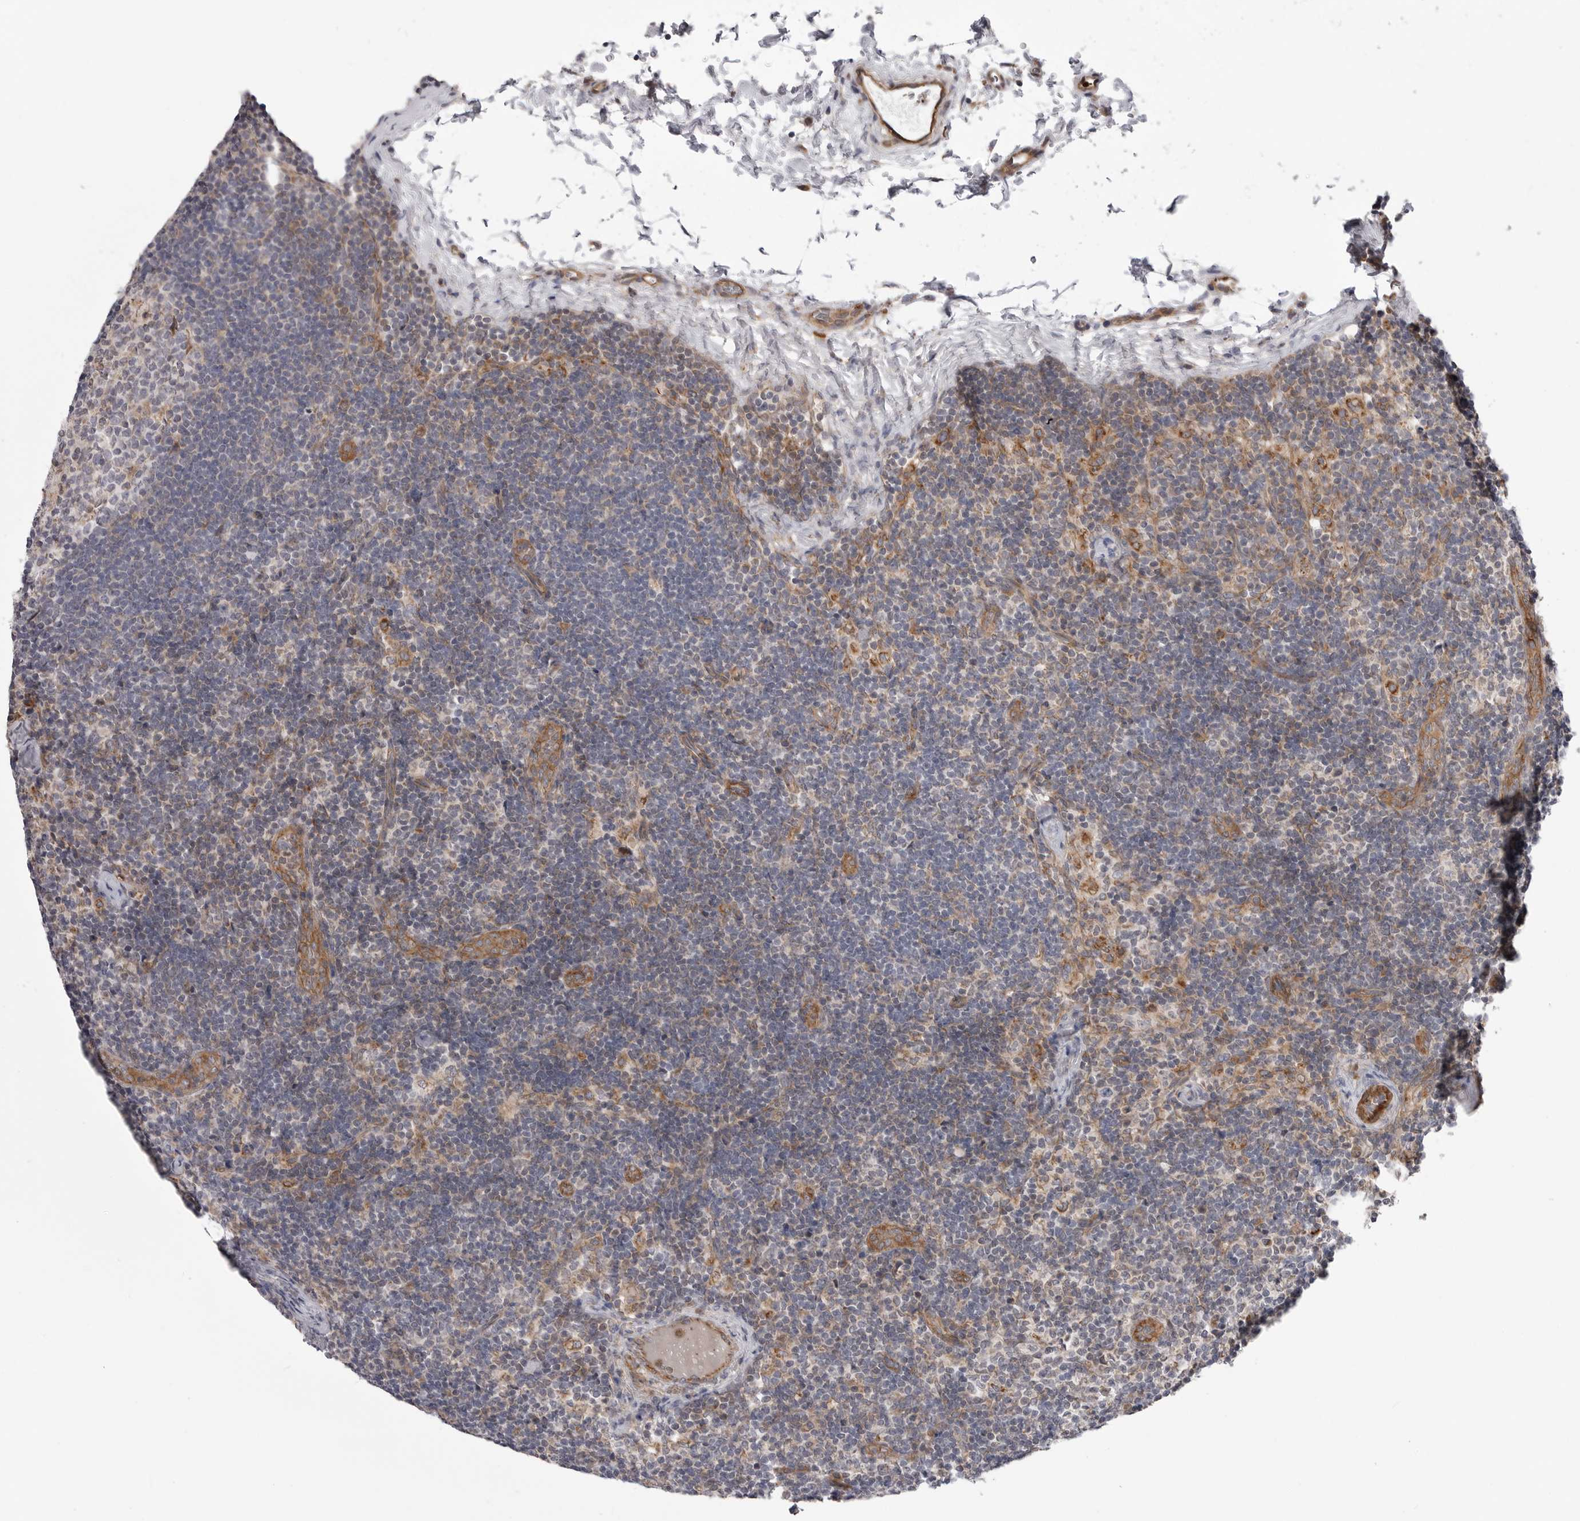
{"staining": {"intensity": "negative", "quantity": "none", "location": "none"}, "tissue": "lymph node", "cell_type": "Germinal center cells", "image_type": "normal", "snomed": [{"axis": "morphology", "description": "Normal tissue, NOS"}, {"axis": "topography", "description": "Lymph node"}], "caption": "A micrograph of lymph node stained for a protein shows no brown staining in germinal center cells. The staining is performed using DAB (3,3'-diaminobenzidine) brown chromogen with nuclei counter-stained in using hematoxylin.", "gene": "SCP2", "patient": {"sex": "female", "age": 22}}